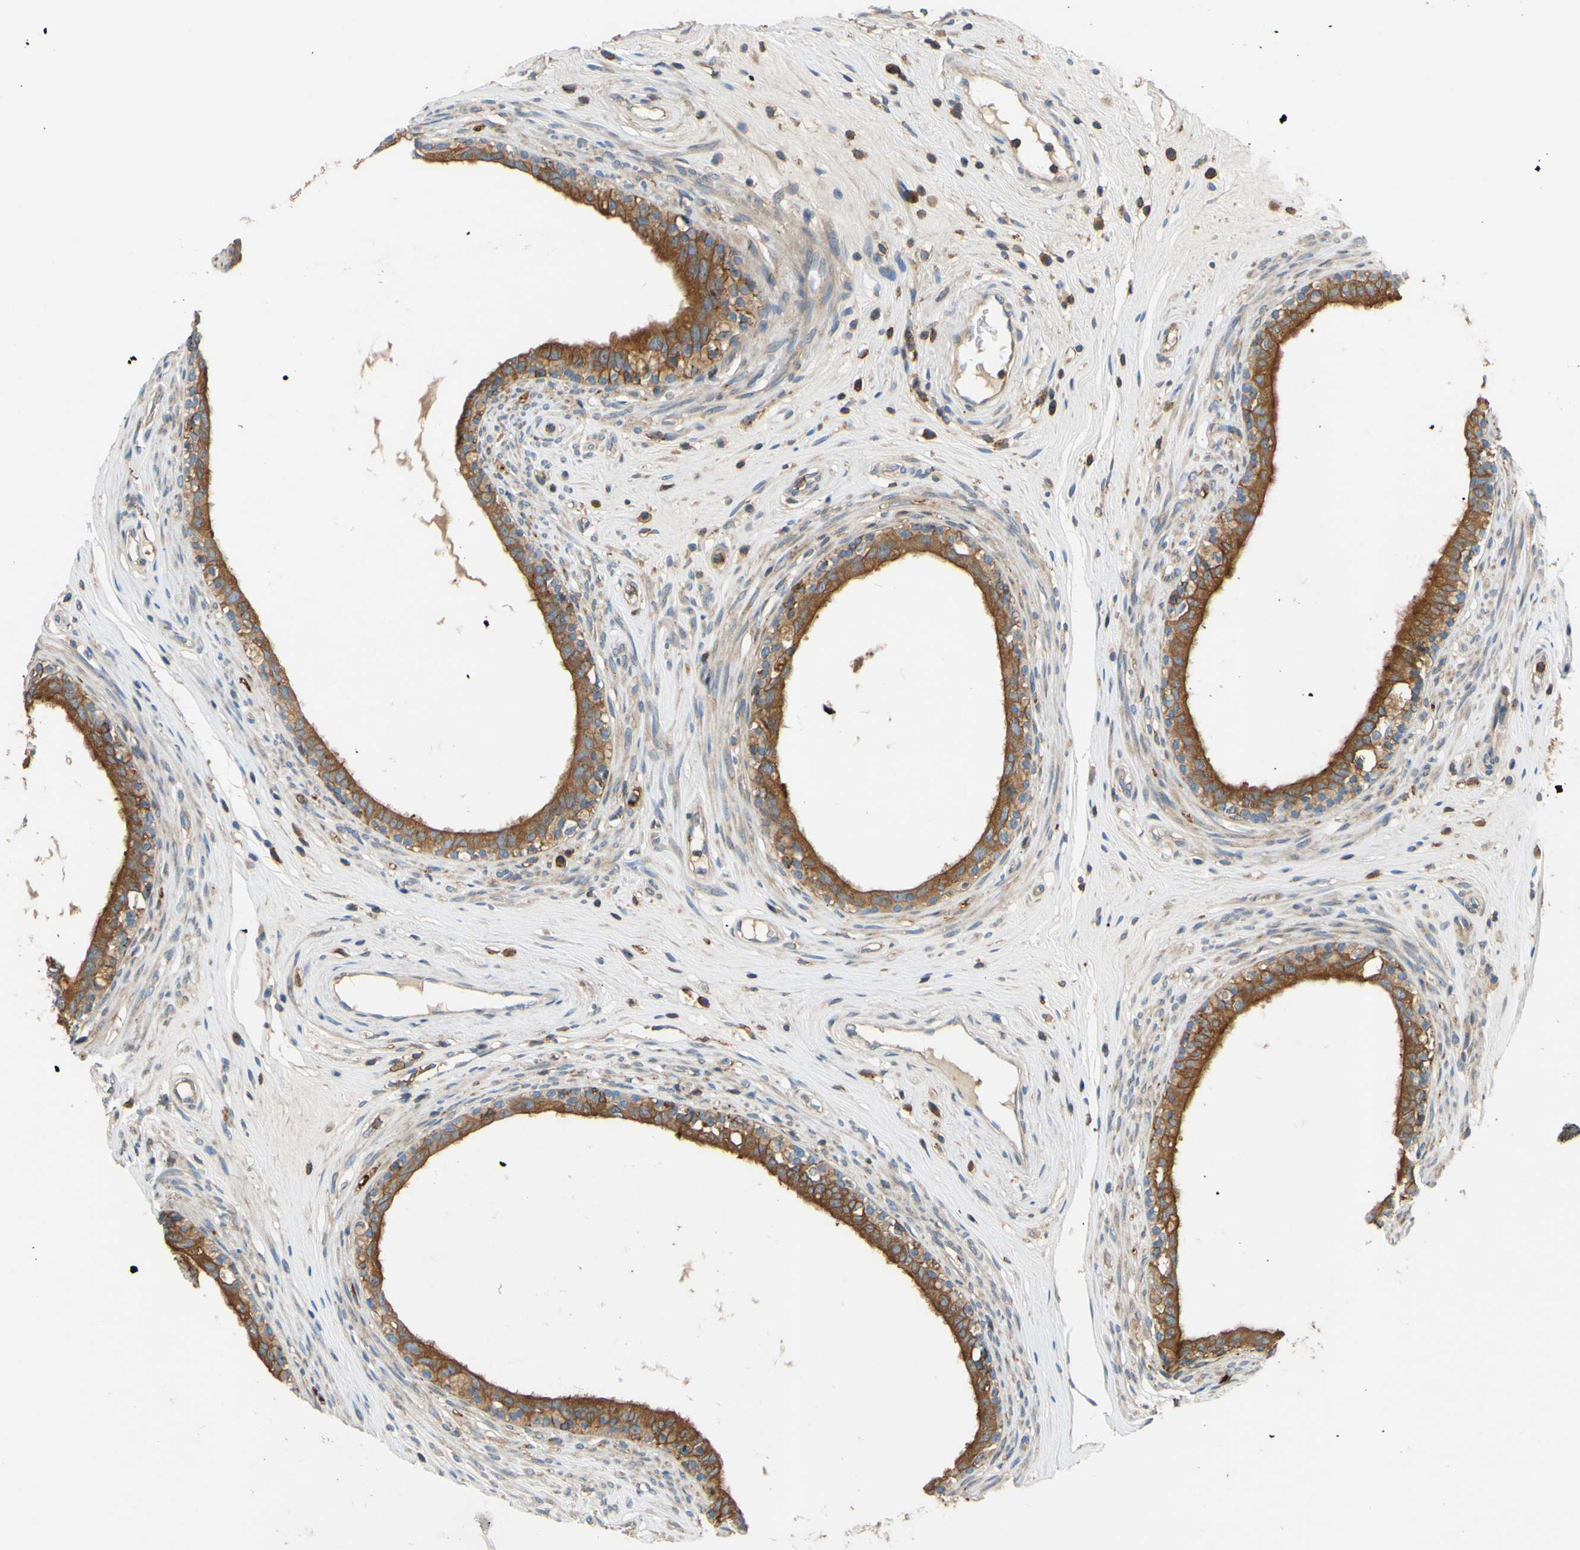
{"staining": {"intensity": "moderate", "quantity": ">75%", "location": "cytoplasmic/membranous"}, "tissue": "epididymis", "cell_type": "Glandular cells", "image_type": "normal", "snomed": [{"axis": "morphology", "description": "Normal tissue, NOS"}, {"axis": "morphology", "description": "Inflammation, NOS"}, {"axis": "topography", "description": "Epididymis"}], "caption": "Immunohistochemical staining of normal human epididymis shows >75% levels of moderate cytoplasmic/membranous protein positivity in about >75% of glandular cells. Using DAB (brown) and hematoxylin (blue) stains, captured at high magnification using brightfield microscopy.", "gene": "POR", "patient": {"sex": "male", "age": 84}}